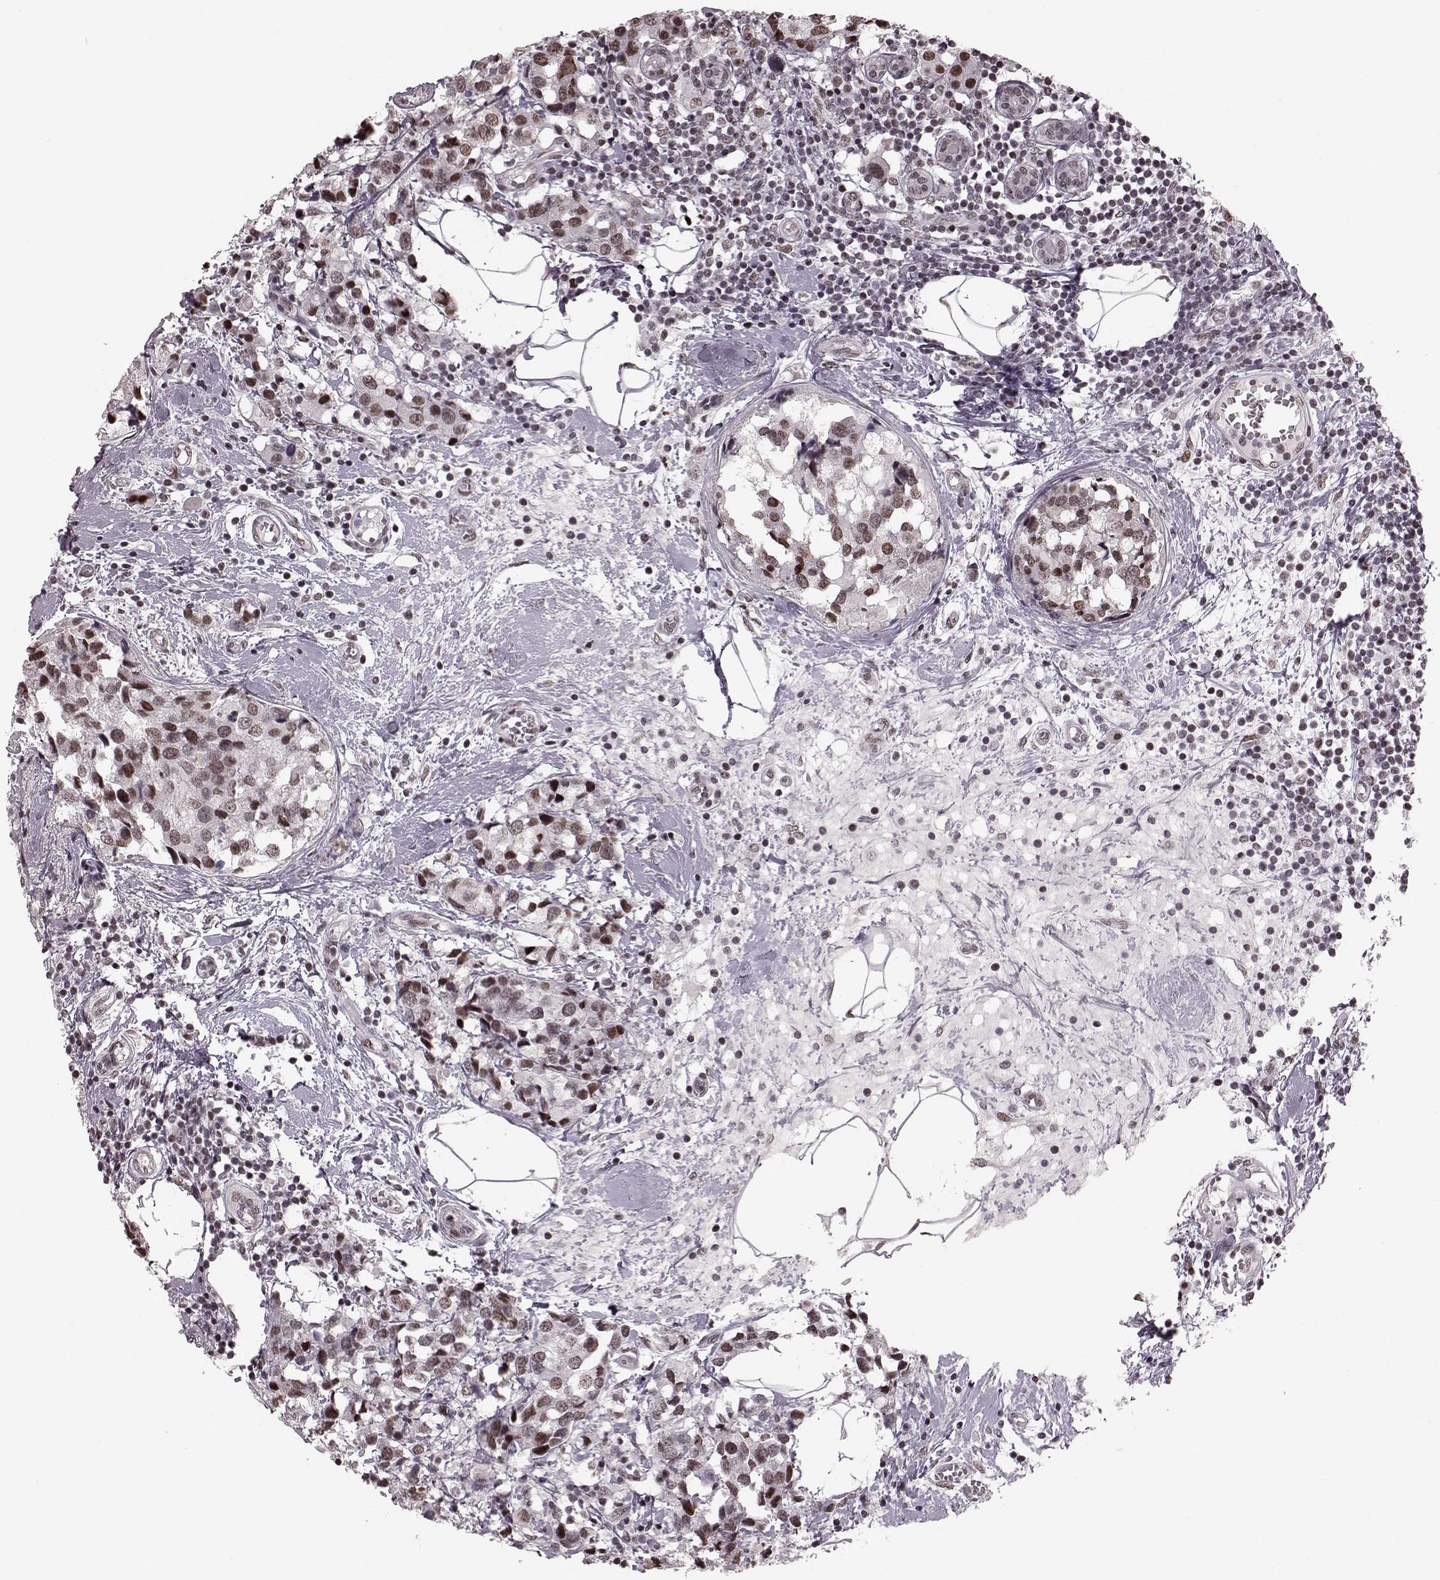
{"staining": {"intensity": "moderate", "quantity": ">75%", "location": "nuclear"}, "tissue": "breast cancer", "cell_type": "Tumor cells", "image_type": "cancer", "snomed": [{"axis": "morphology", "description": "Lobular carcinoma"}, {"axis": "topography", "description": "Breast"}], "caption": "Brown immunohistochemical staining in human breast lobular carcinoma demonstrates moderate nuclear positivity in approximately >75% of tumor cells.", "gene": "NR2C1", "patient": {"sex": "female", "age": 59}}